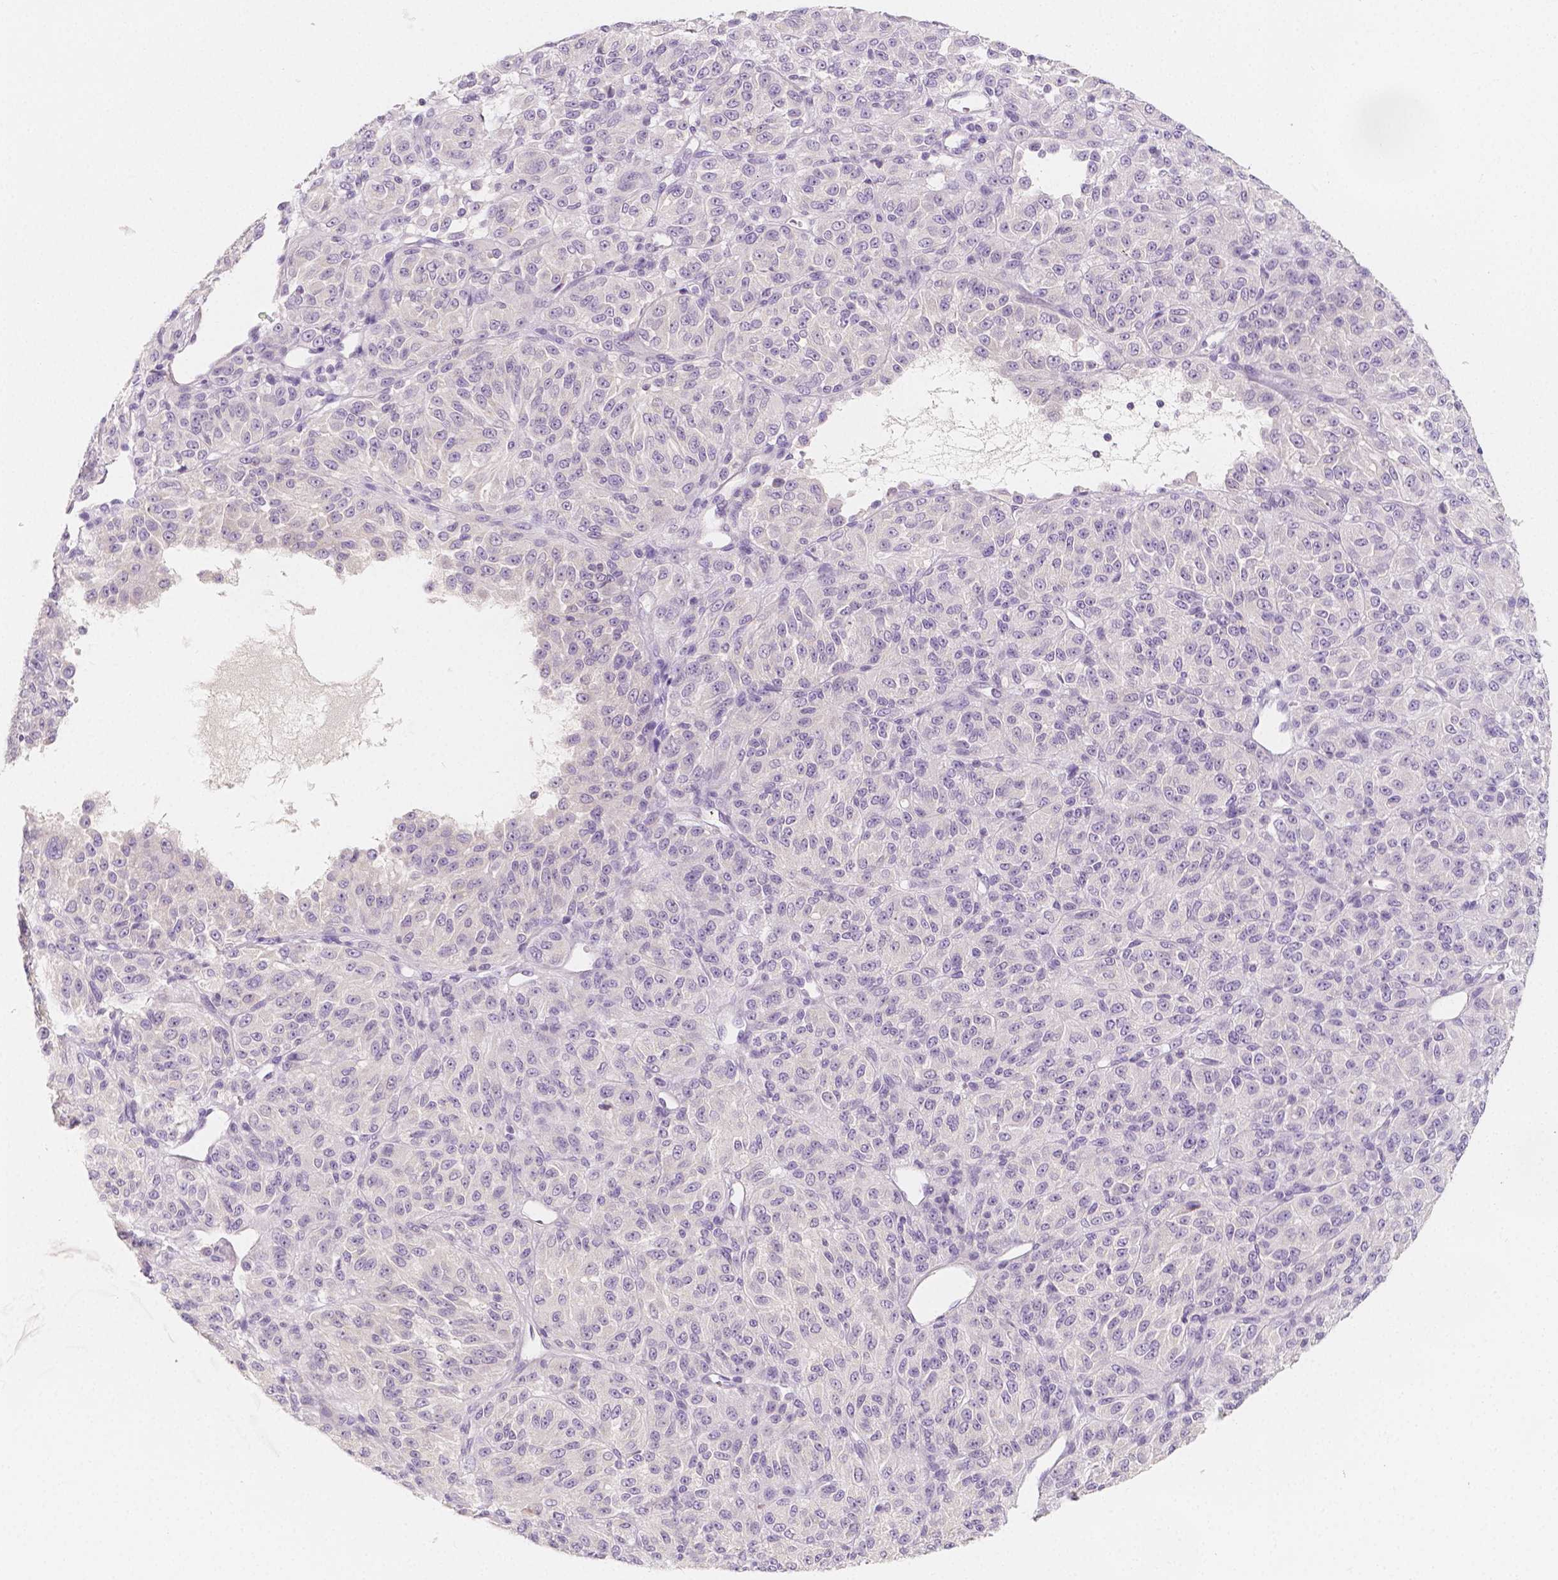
{"staining": {"intensity": "negative", "quantity": "none", "location": "none"}, "tissue": "melanoma", "cell_type": "Tumor cells", "image_type": "cancer", "snomed": [{"axis": "morphology", "description": "Malignant melanoma, Metastatic site"}, {"axis": "topography", "description": "Brain"}], "caption": "DAB (3,3'-diaminobenzidine) immunohistochemical staining of melanoma shows no significant staining in tumor cells.", "gene": "BATF", "patient": {"sex": "female", "age": 56}}